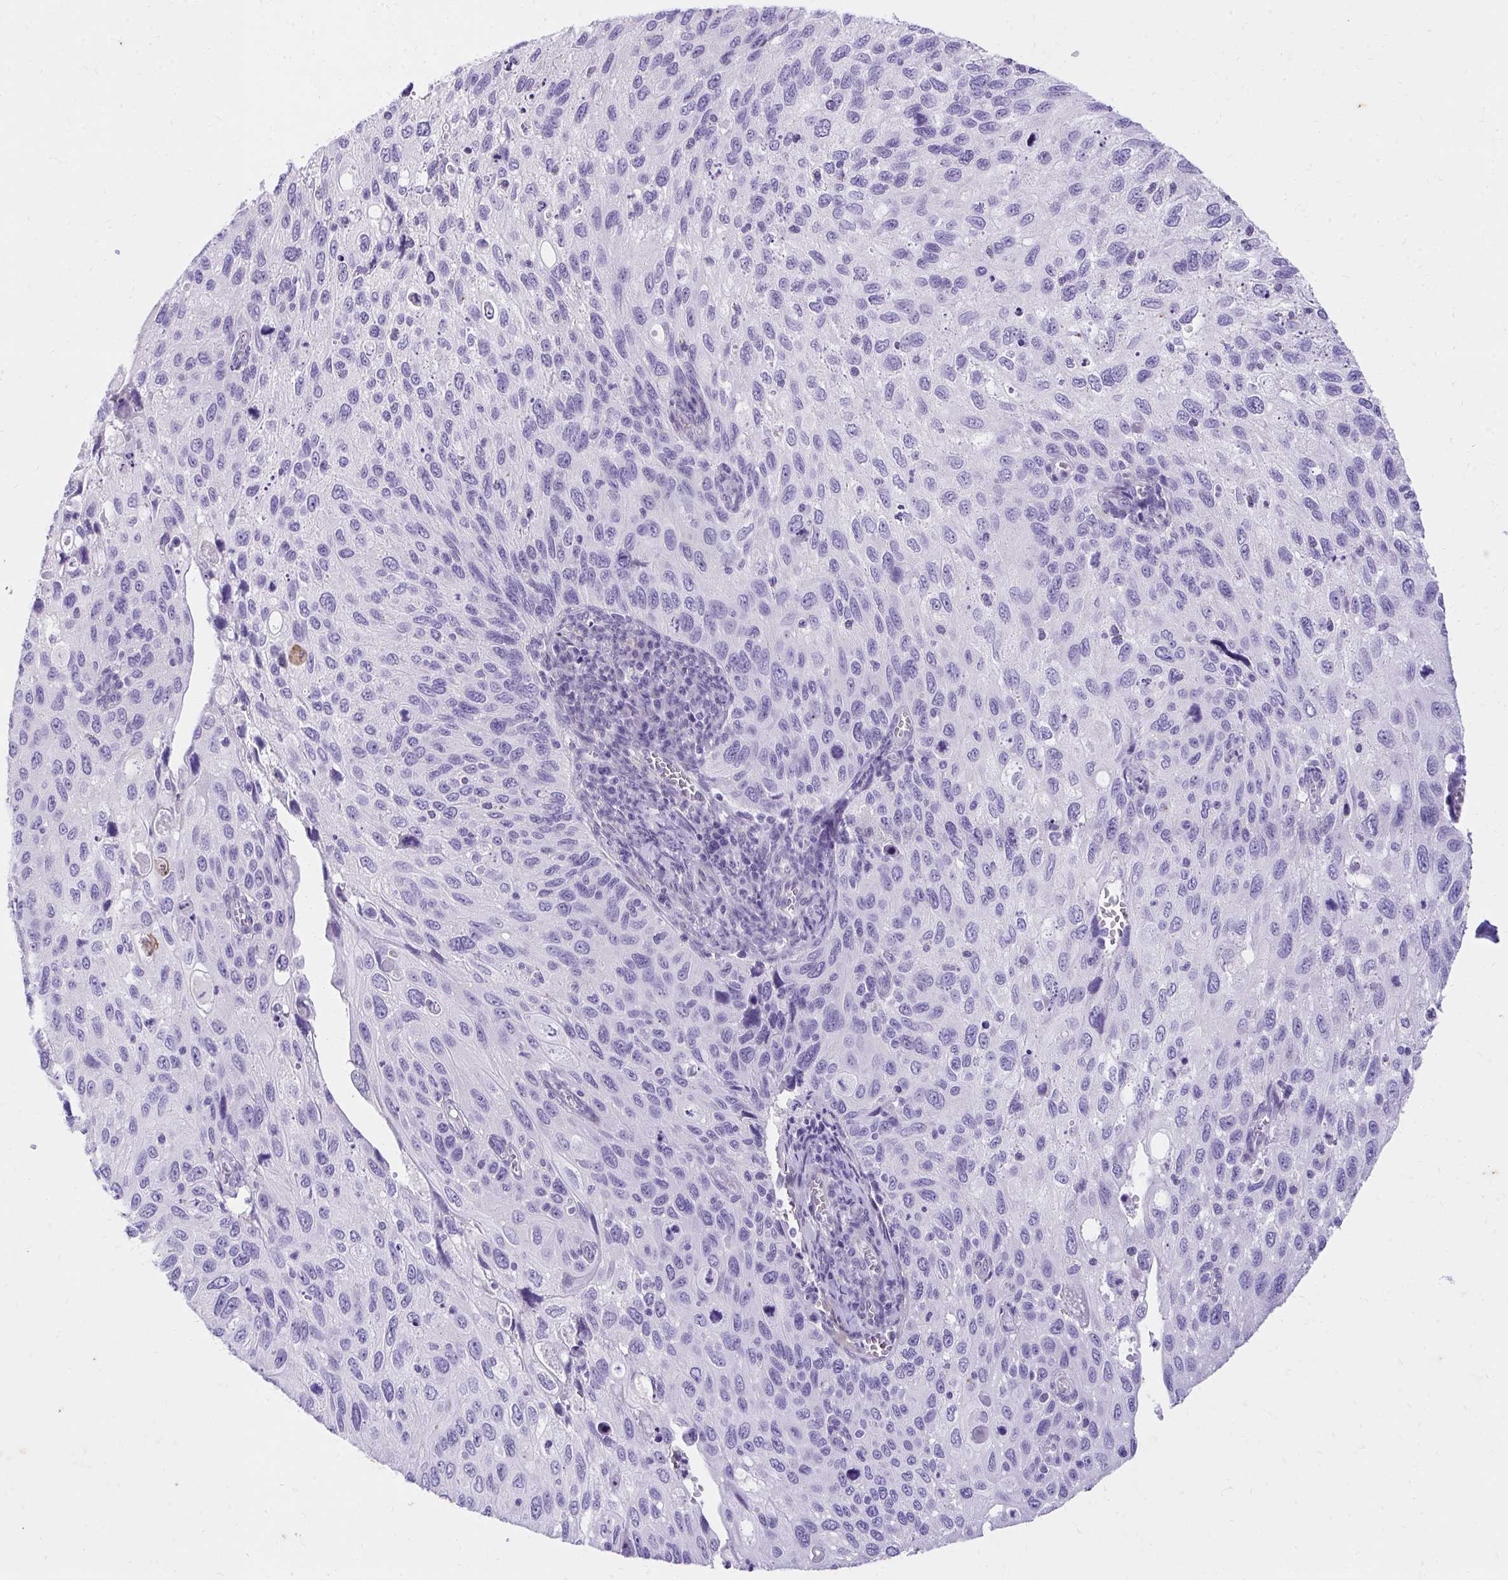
{"staining": {"intensity": "negative", "quantity": "none", "location": "none"}, "tissue": "cervical cancer", "cell_type": "Tumor cells", "image_type": "cancer", "snomed": [{"axis": "morphology", "description": "Squamous cell carcinoma, NOS"}, {"axis": "topography", "description": "Cervix"}], "caption": "Immunohistochemistry histopathology image of squamous cell carcinoma (cervical) stained for a protein (brown), which reveals no staining in tumor cells. Nuclei are stained in blue.", "gene": "KLK1", "patient": {"sex": "female", "age": 70}}